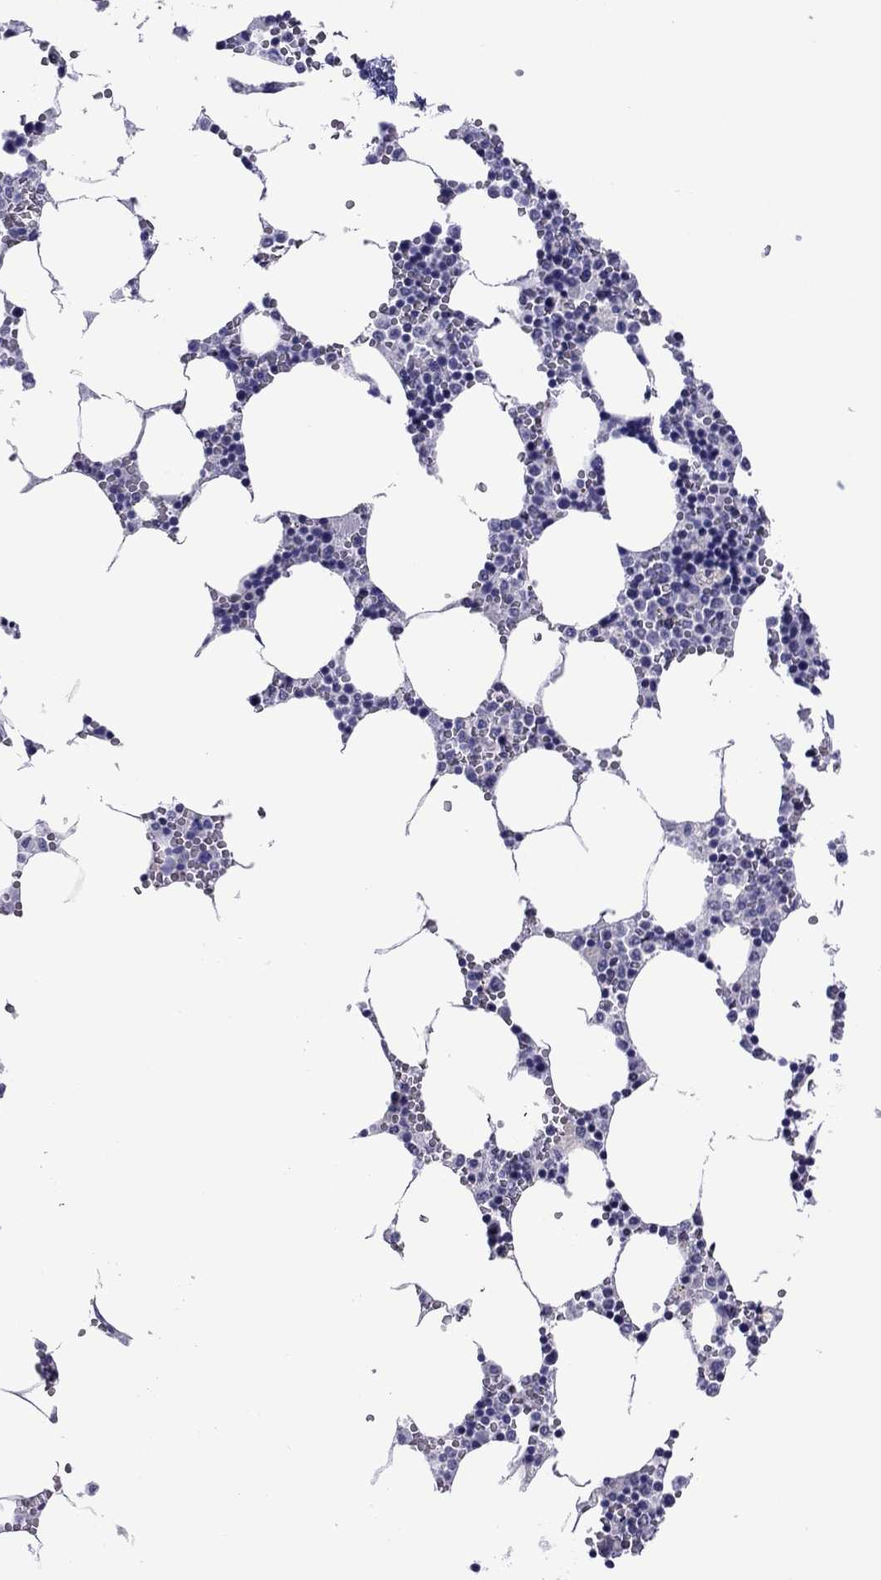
{"staining": {"intensity": "negative", "quantity": "none", "location": "none"}, "tissue": "bone marrow", "cell_type": "Hematopoietic cells", "image_type": "normal", "snomed": [{"axis": "morphology", "description": "Normal tissue, NOS"}, {"axis": "topography", "description": "Bone marrow"}], "caption": "High magnification brightfield microscopy of normal bone marrow stained with DAB (brown) and counterstained with hematoxylin (blue): hematopoietic cells show no significant expression. The staining is performed using DAB (3,3'-diaminobenzidine) brown chromogen with nuclei counter-stained in using hematoxylin.", "gene": "ZNF646", "patient": {"sex": "female", "age": 64}}